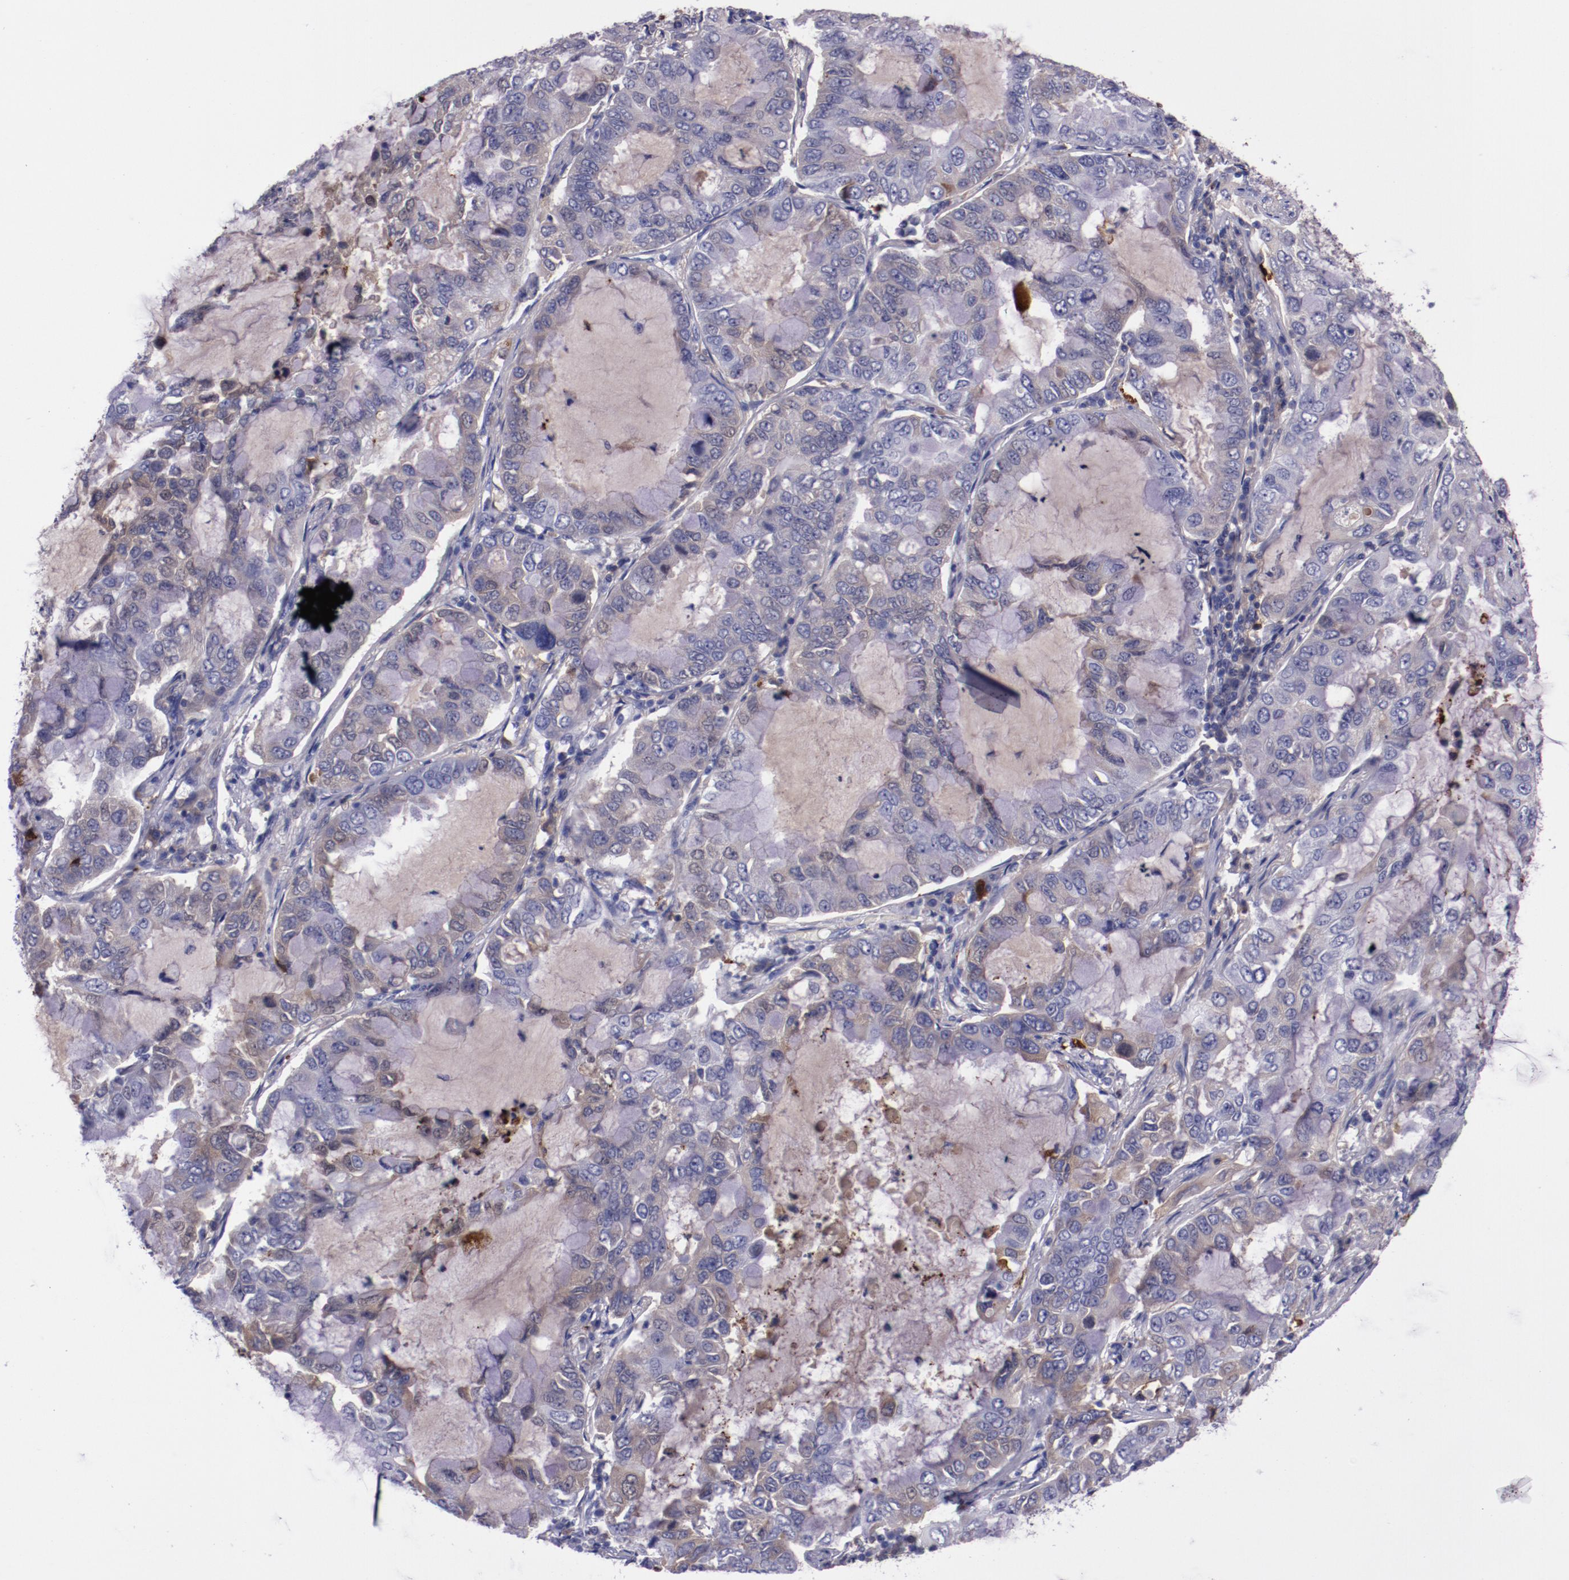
{"staining": {"intensity": "weak", "quantity": "<25%", "location": "cytoplasmic/membranous"}, "tissue": "lung cancer", "cell_type": "Tumor cells", "image_type": "cancer", "snomed": [{"axis": "morphology", "description": "Adenocarcinoma, NOS"}, {"axis": "topography", "description": "Lung"}], "caption": "Immunohistochemistry of adenocarcinoma (lung) displays no expression in tumor cells. (Stains: DAB immunohistochemistry with hematoxylin counter stain, Microscopy: brightfield microscopy at high magnification).", "gene": "APOH", "patient": {"sex": "male", "age": 64}}